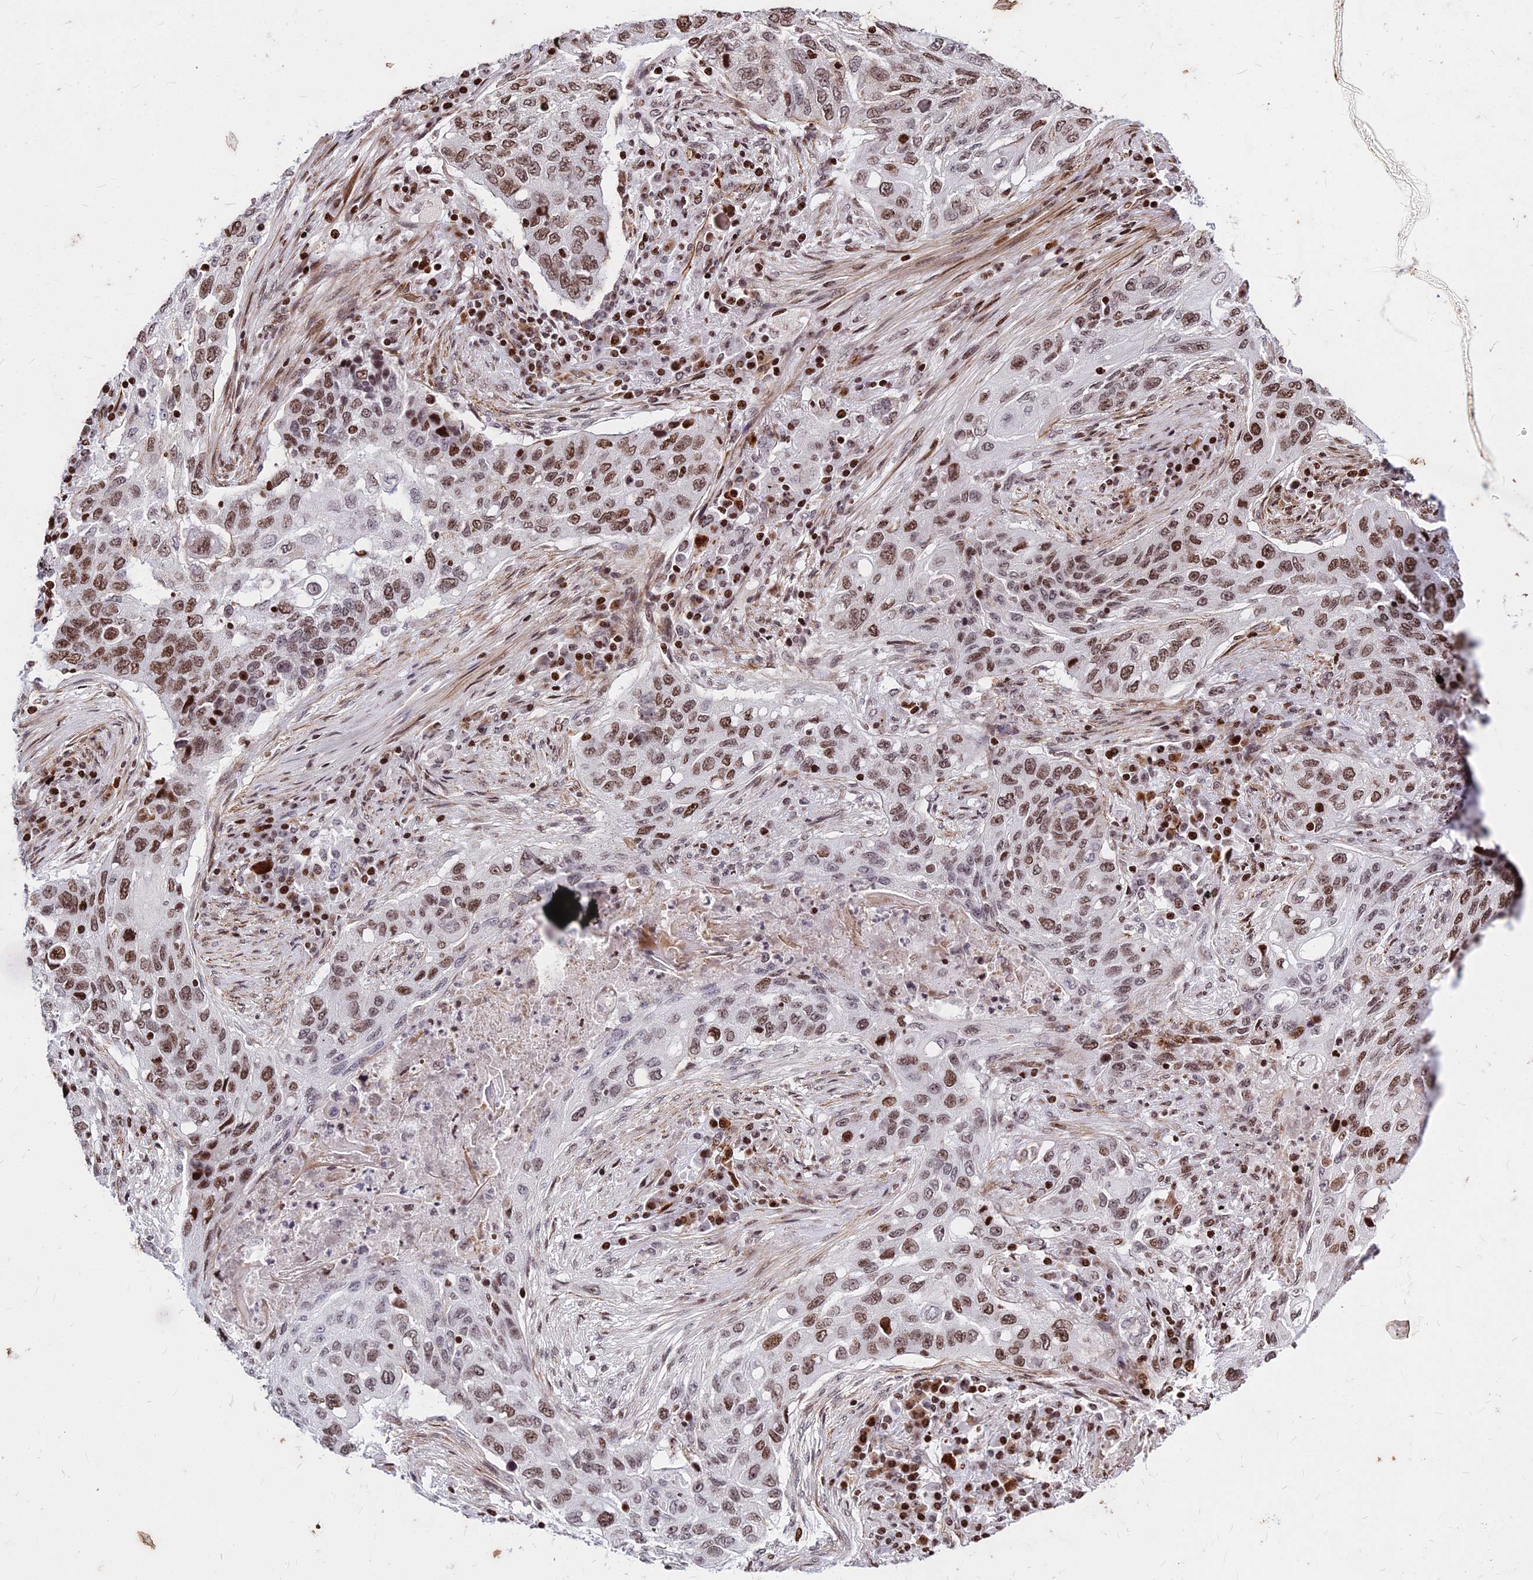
{"staining": {"intensity": "moderate", "quantity": ">75%", "location": "nuclear"}, "tissue": "lung cancer", "cell_type": "Tumor cells", "image_type": "cancer", "snomed": [{"axis": "morphology", "description": "Squamous cell carcinoma, NOS"}, {"axis": "topography", "description": "Lung"}], "caption": "Immunohistochemical staining of human squamous cell carcinoma (lung) shows moderate nuclear protein staining in about >75% of tumor cells.", "gene": "NYAP2", "patient": {"sex": "female", "age": 63}}